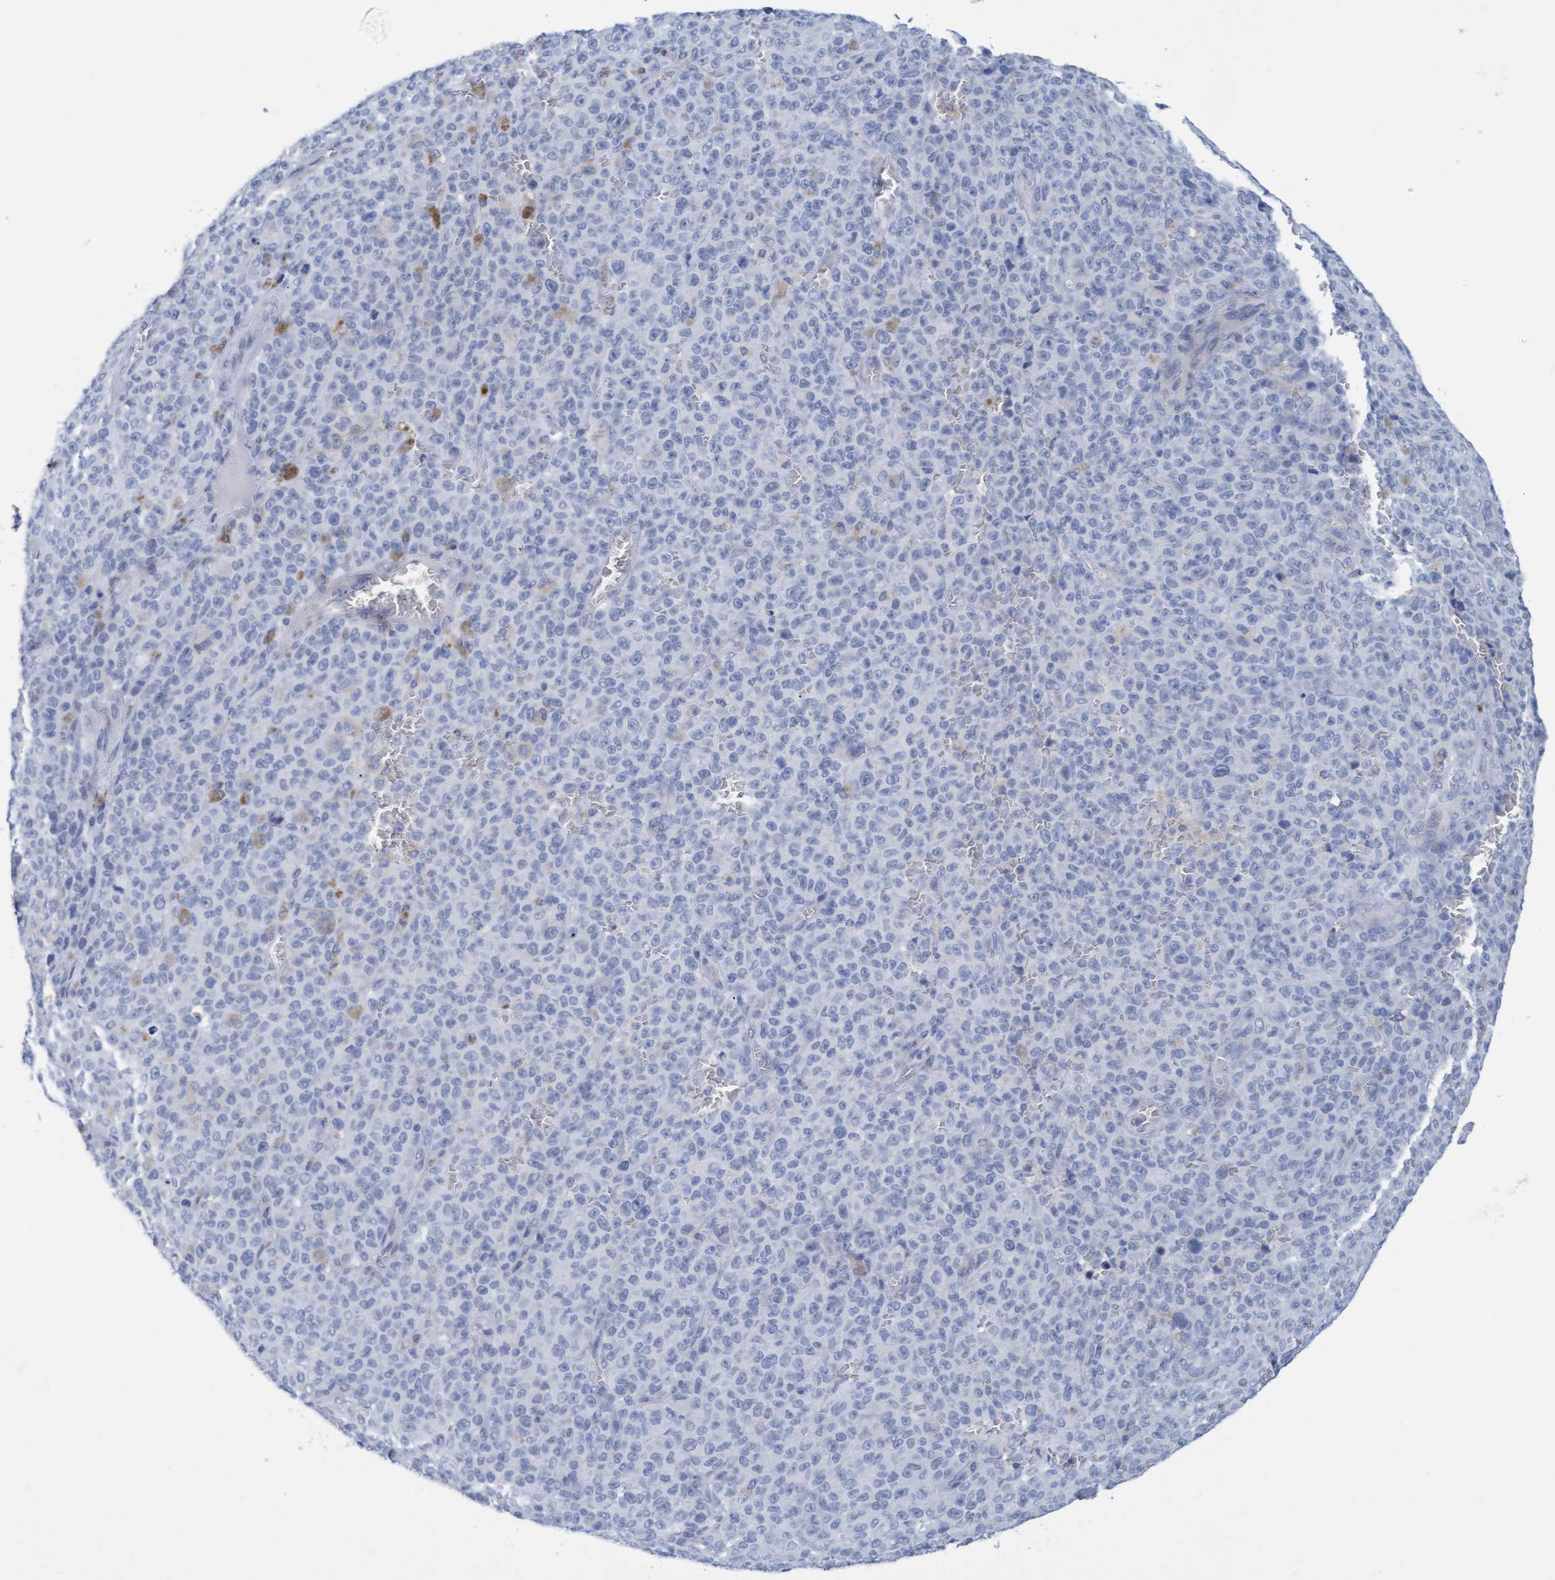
{"staining": {"intensity": "negative", "quantity": "none", "location": "none"}, "tissue": "melanoma", "cell_type": "Tumor cells", "image_type": "cancer", "snomed": [{"axis": "morphology", "description": "Malignant melanoma, NOS"}, {"axis": "topography", "description": "Skin"}], "caption": "The histopathology image displays no significant expression in tumor cells of melanoma.", "gene": "SSTR3", "patient": {"sex": "female", "age": 82}}